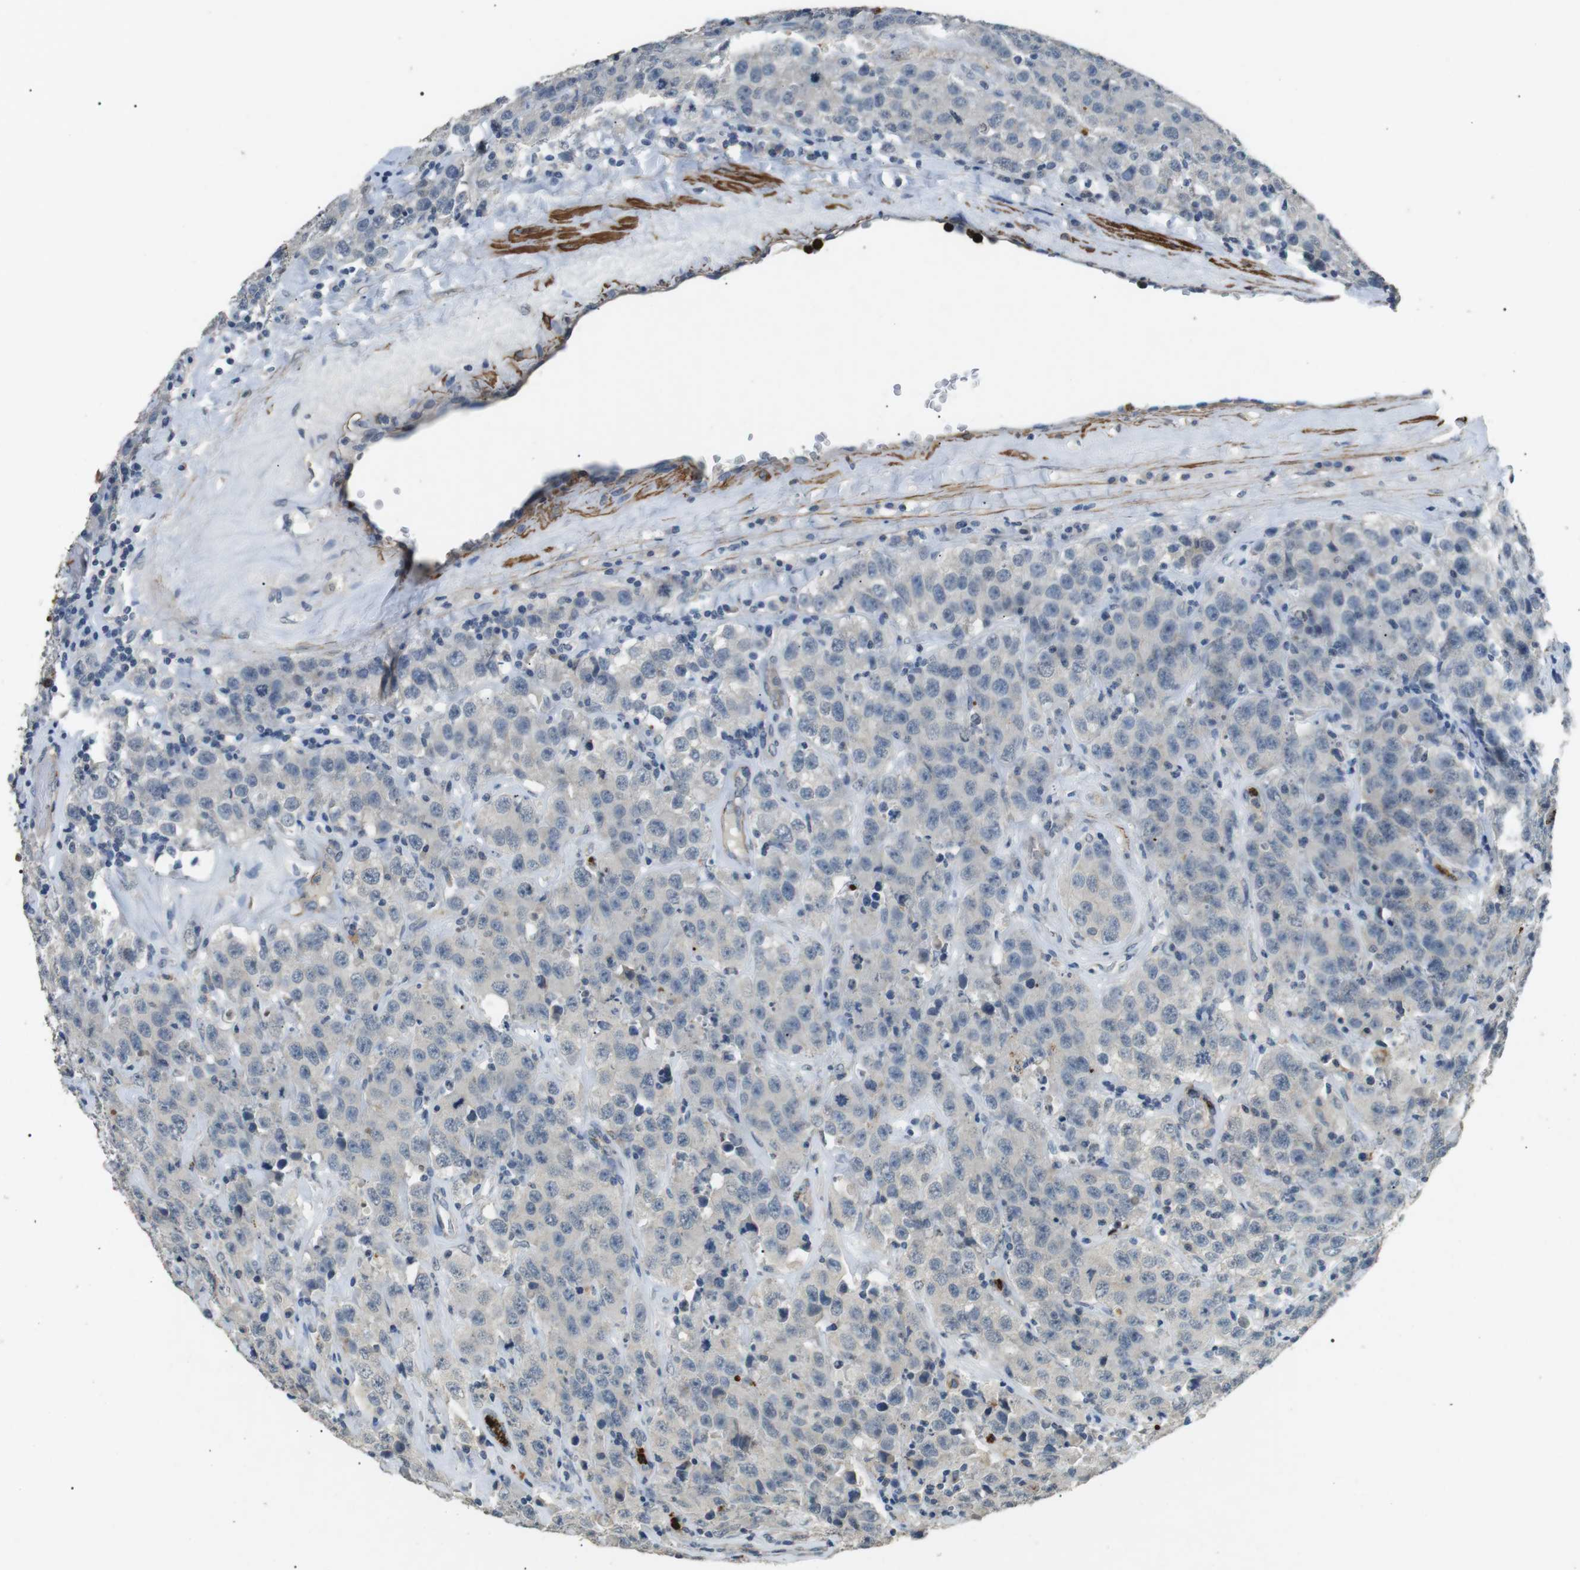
{"staining": {"intensity": "negative", "quantity": "none", "location": "none"}, "tissue": "testis cancer", "cell_type": "Tumor cells", "image_type": "cancer", "snomed": [{"axis": "morphology", "description": "Seminoma, NOS"}, {"axis": "topography", "description": "Testis"}], "caption": "There is no significant positivity in tumor cells of testis cancer.", "gene": "GZMM", "patient": {"sex": "male", "age": 52}}